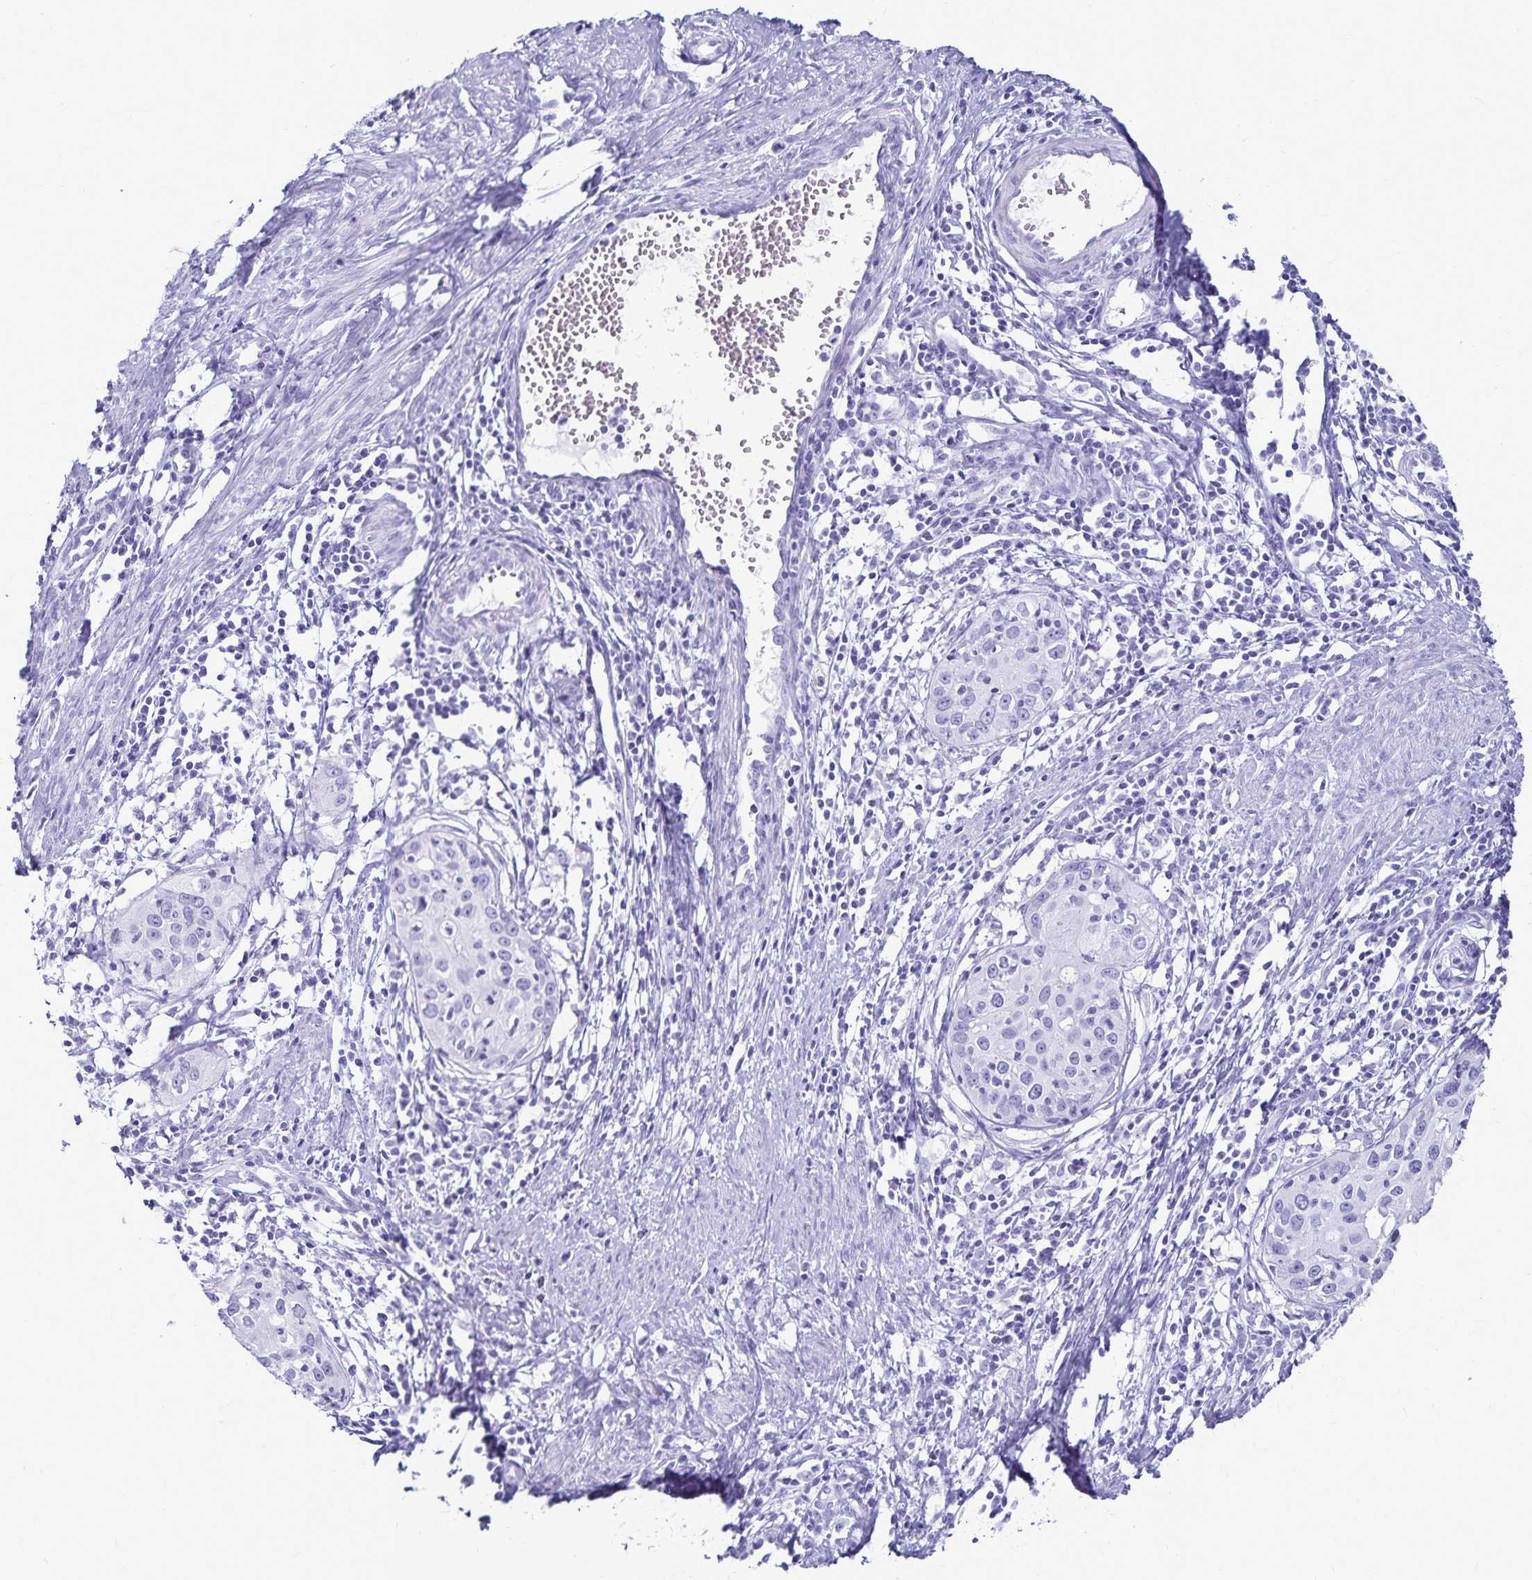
{"staining": {"intensity": "negative", "quantity": "none", "location": "none"}, "tissue": "cervical cancer", "cell_type": "Tumor cells", "image_type": "cancer", "snomed": [{"axis": "morphology", "description": "Squamous cell carcinoma, NOS"}, {"axis": "topography", "description": "Cervix"}], "caption": "This is an immunohistochemistry (IHC) image of human cervical cancer (squamous cell carcinoma). There is no expression in tumor cells.", "gene": "GIP", "patient": {"sex": "female", "age": 40}}